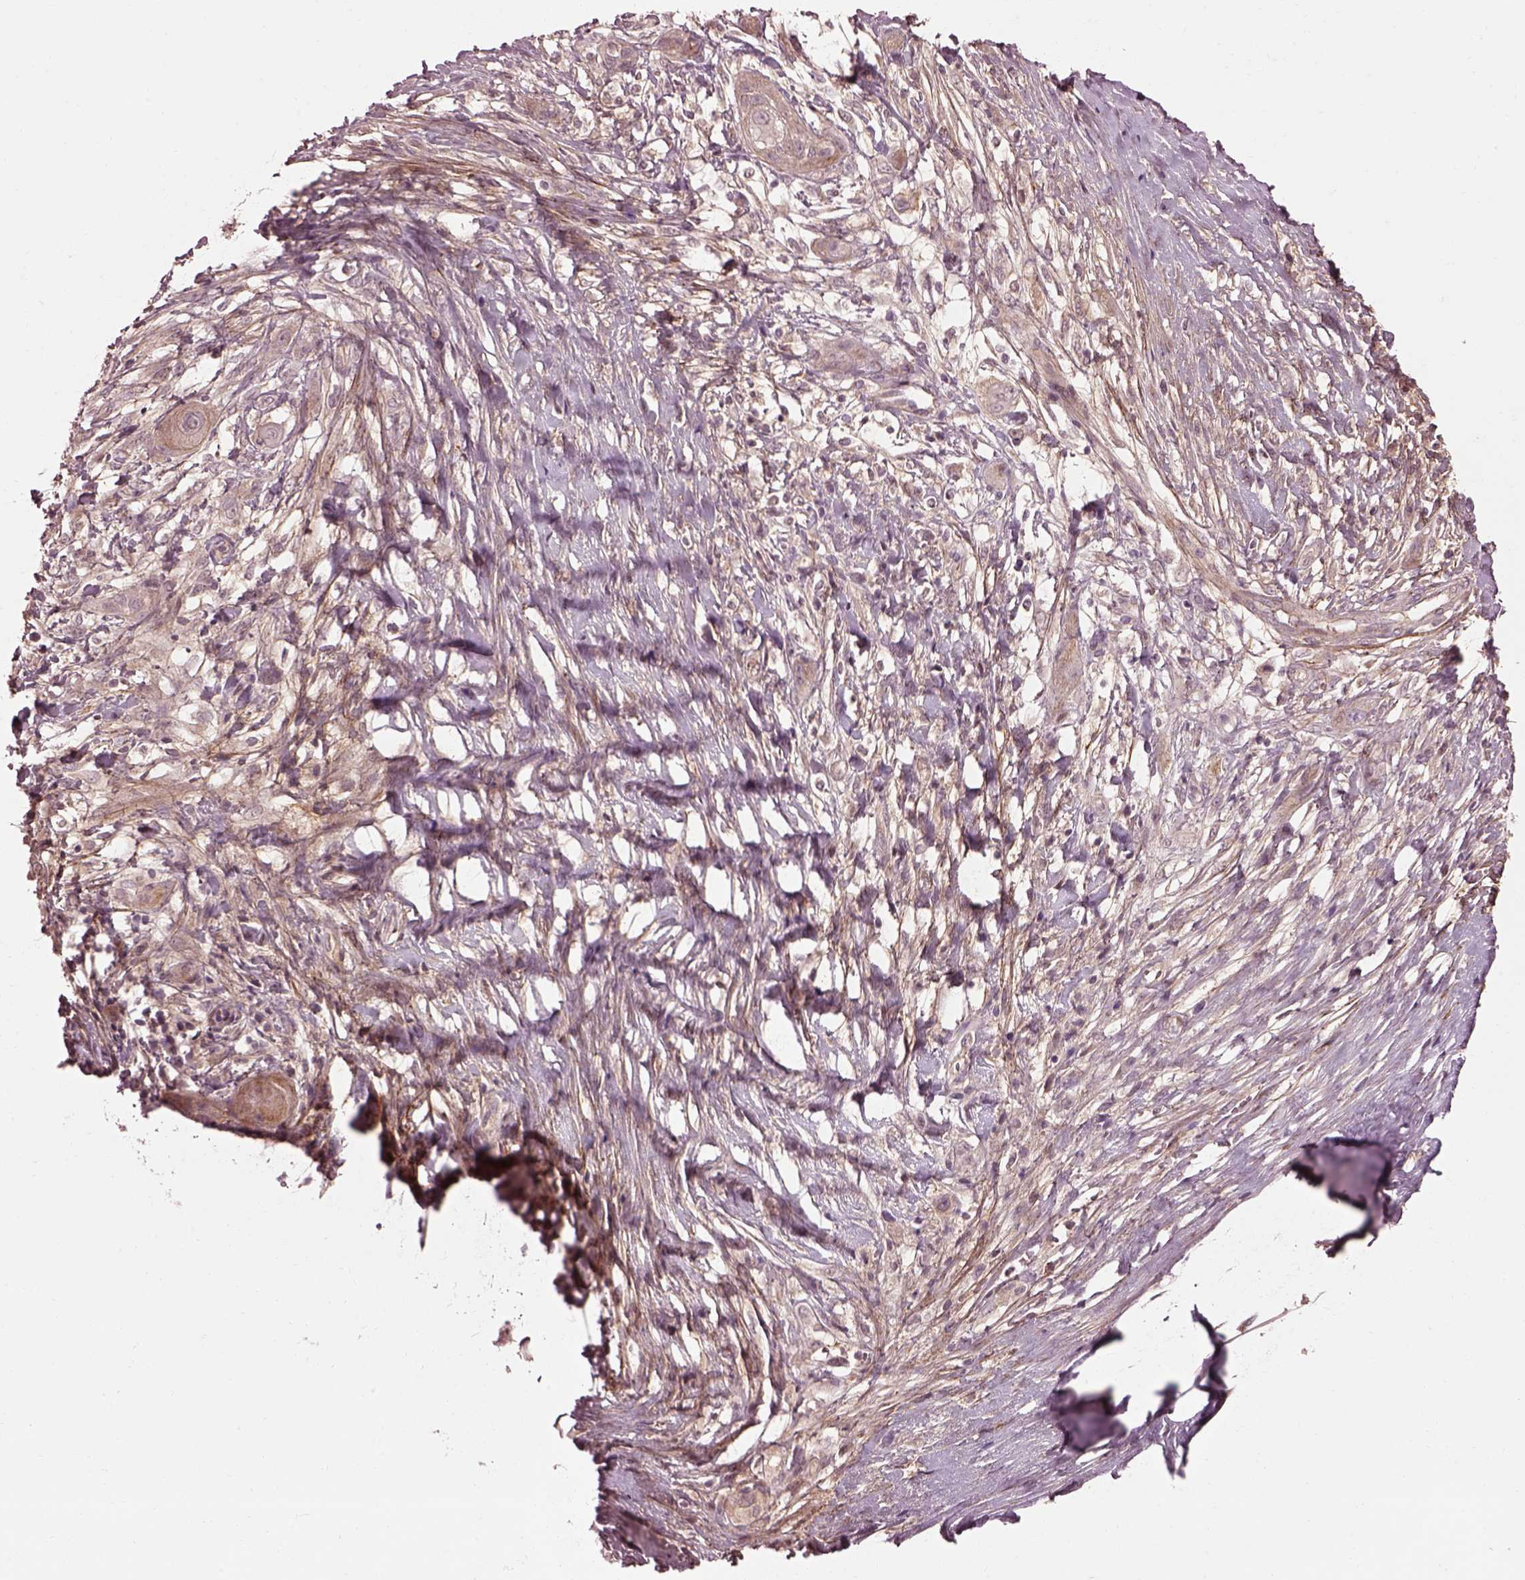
{"staining": {"intensity": "negative", "quantity": "none", "location": "none"}, "tissue": "skin cancer", "cell_type": "Tumor cells", "image_type": "cancer", "snomed": [{"axis": "morphology", "description": "Squamous cell carcinoma, NOS"}, {"axis": "topography", "description": "Skin"}], "caption": "Immunohistochemistry micrograph of neoplastic tissue: human skin cancer stained with DAB (3,3'-diaminobenzidine) exhibits no significant protein staining in tumor cells. (DAB (3,3'-diaminobenzidine) immunohistochemistry (IHC) with hematoxylin counter stain).", "gene": "EFEMP1", "patient": {"sex": "male", "age": 62}}